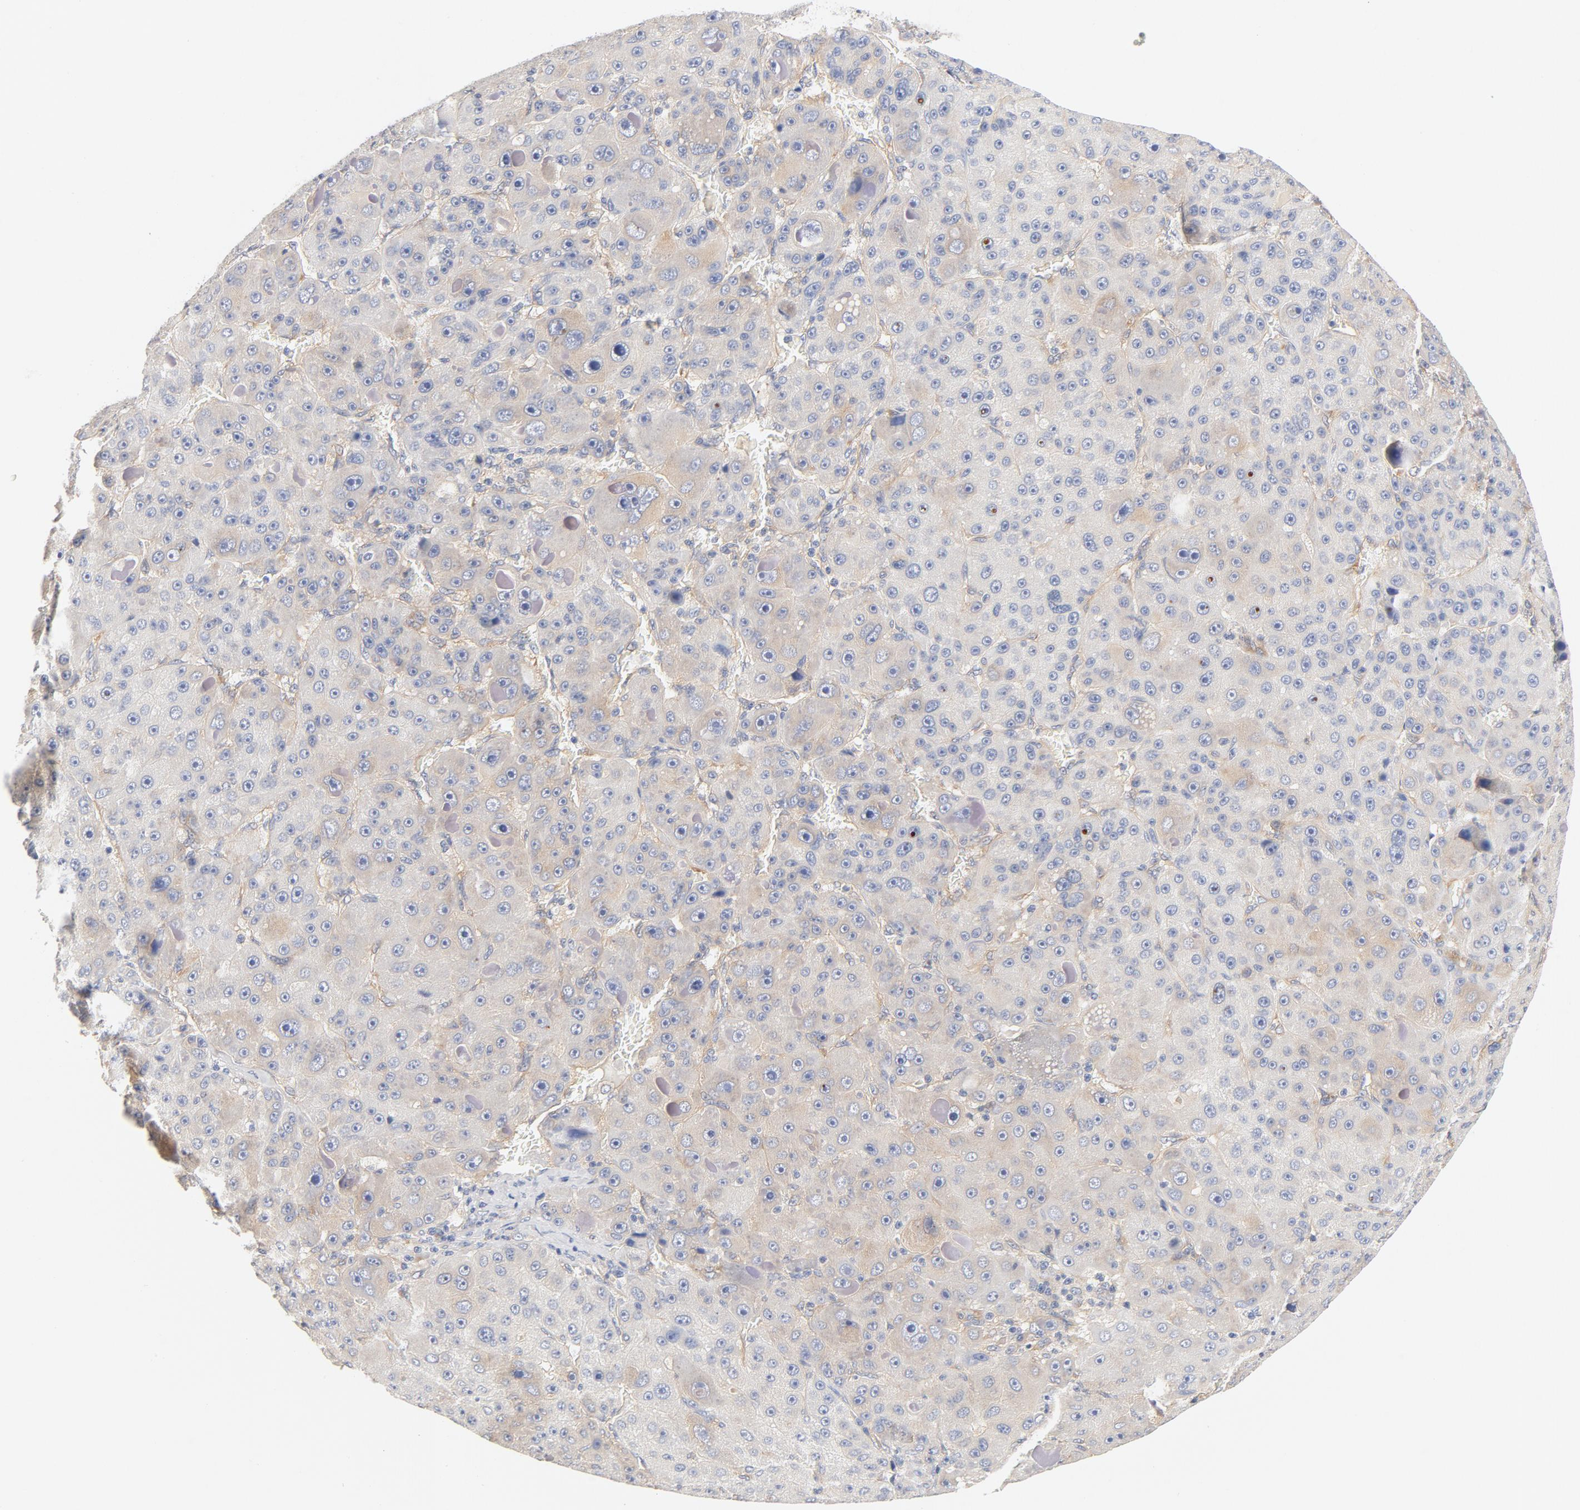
{"staining": {"intensity": "moderate", "quantity": "25%-75%", "location": "cytoplasmic/membranous"}, "tissue": "liver cancer", "cell_type": "Tumor cells", "image_type": "cancer", "snomed": [{"axis": "morphology", "description": "Carcinoma, Hepatocellular, NOS"}, {"axis": "topography", "description": "Liver"}], "caption": "Immunohistochemical staining of hepatocellular carcinoma (liver) displays moderate cytoplasmic/membranous protein positivity in about 25%-75% of tumor cells. The staining was performed using DAB, with brown indicating positive protein expression. Nuclei are stained blue with hematoxylin.", "gene": "DYNC1H1", "patient": {"sex": "male", "age": 76}}